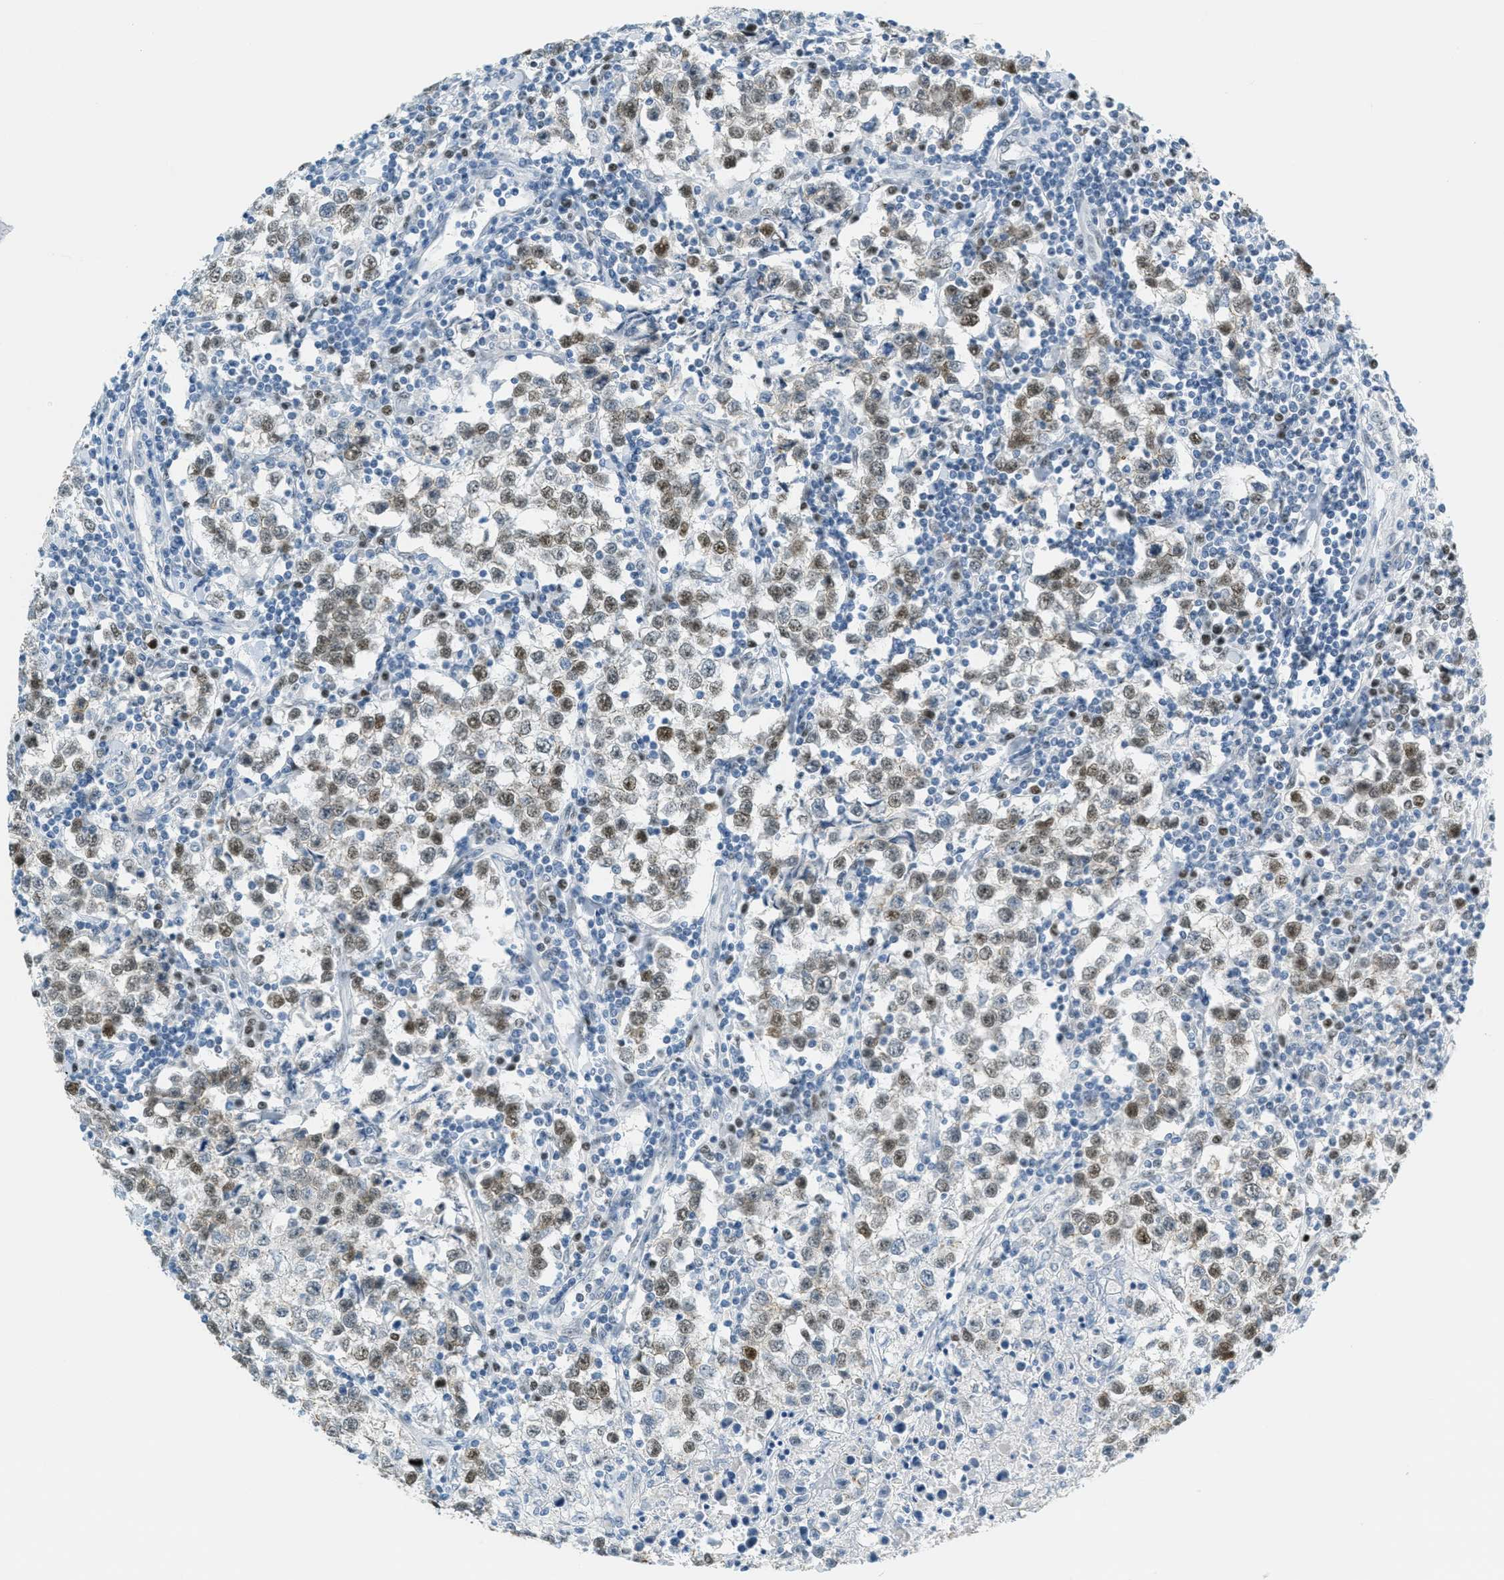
{"staining": {"intensity": "moderate", "quantity": ">75%", "location": "nuclear"}, "tissue": "testis cancer", "cell_type": "Tumor cells", "image_type": "cancer", "snomed": [{"axis": "morphology", "description": "Seminoma, NOS"}, {"axis": "morphology", "description": "Carcinoma, Embryonal, NOS"}, {"axis": "topography", "description": "Testis"}], "caption": "This photomicrograph exhibits testis cancer stained with immunohistochemistry (IHC) to label a protein in brown. The nuclear of tumor cells show moderate positivity for the protein. Nuclei are counter-stained blue.", "gene": "TCF3", "patient": {"sex": "male", "age": 36}}